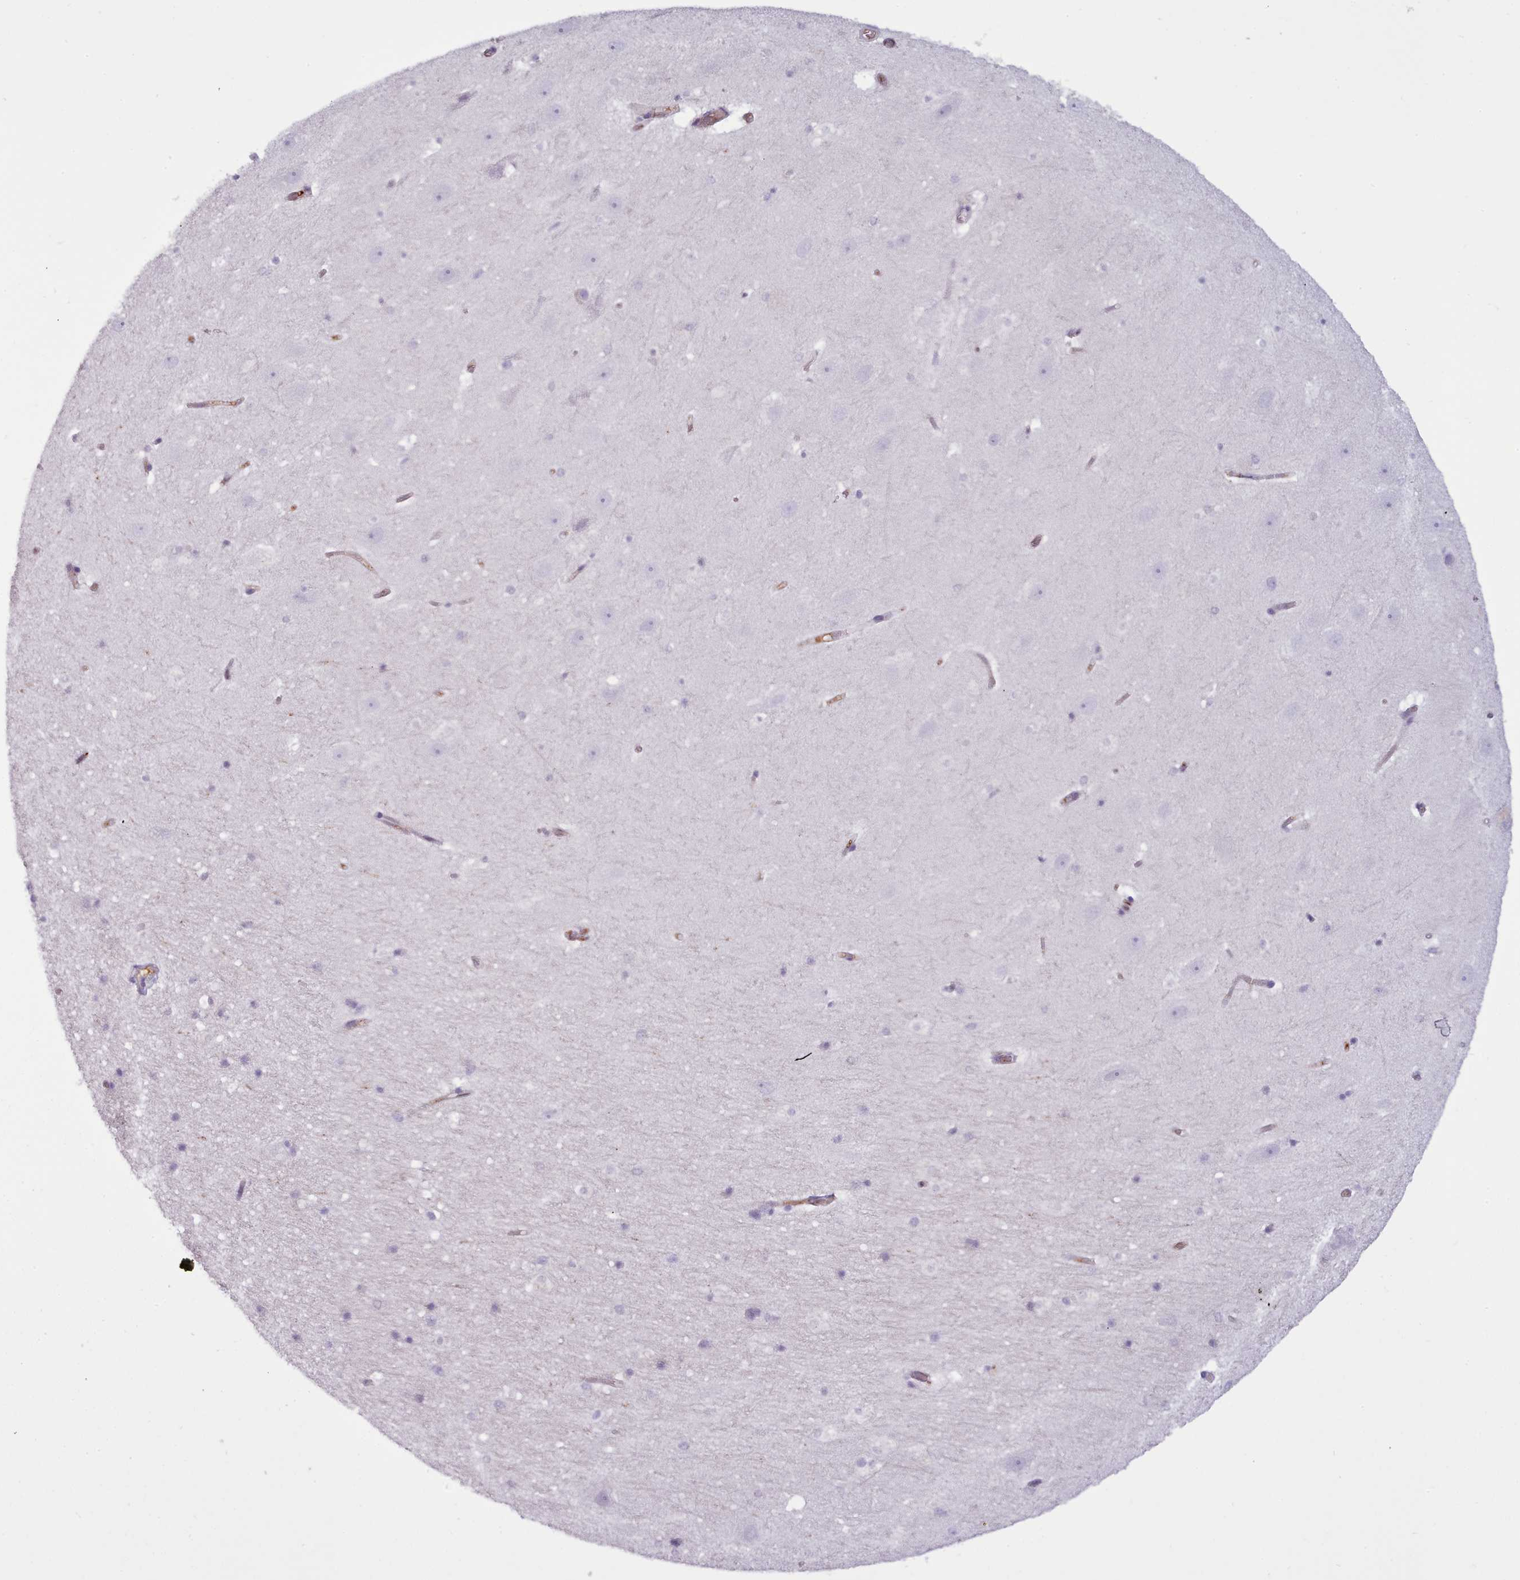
{"staining": {"intensity": "negative", "quantity": "none", "location": "none"}, "tissue": "hippocampus", "cell_type": "Glial cells", "image_type": "normal", "snomed": [{"axis": "morphology", "description": "Normal tissue, NOS"}, {"axis": "topography", "description": "Hippocampus"}], "caption": "Immunohistochemical staining of unremarkable human hippocampus displays no significant expression in glial cells.", "gene": "NDST2", "patient": {"sex": "male", "age": 37}}